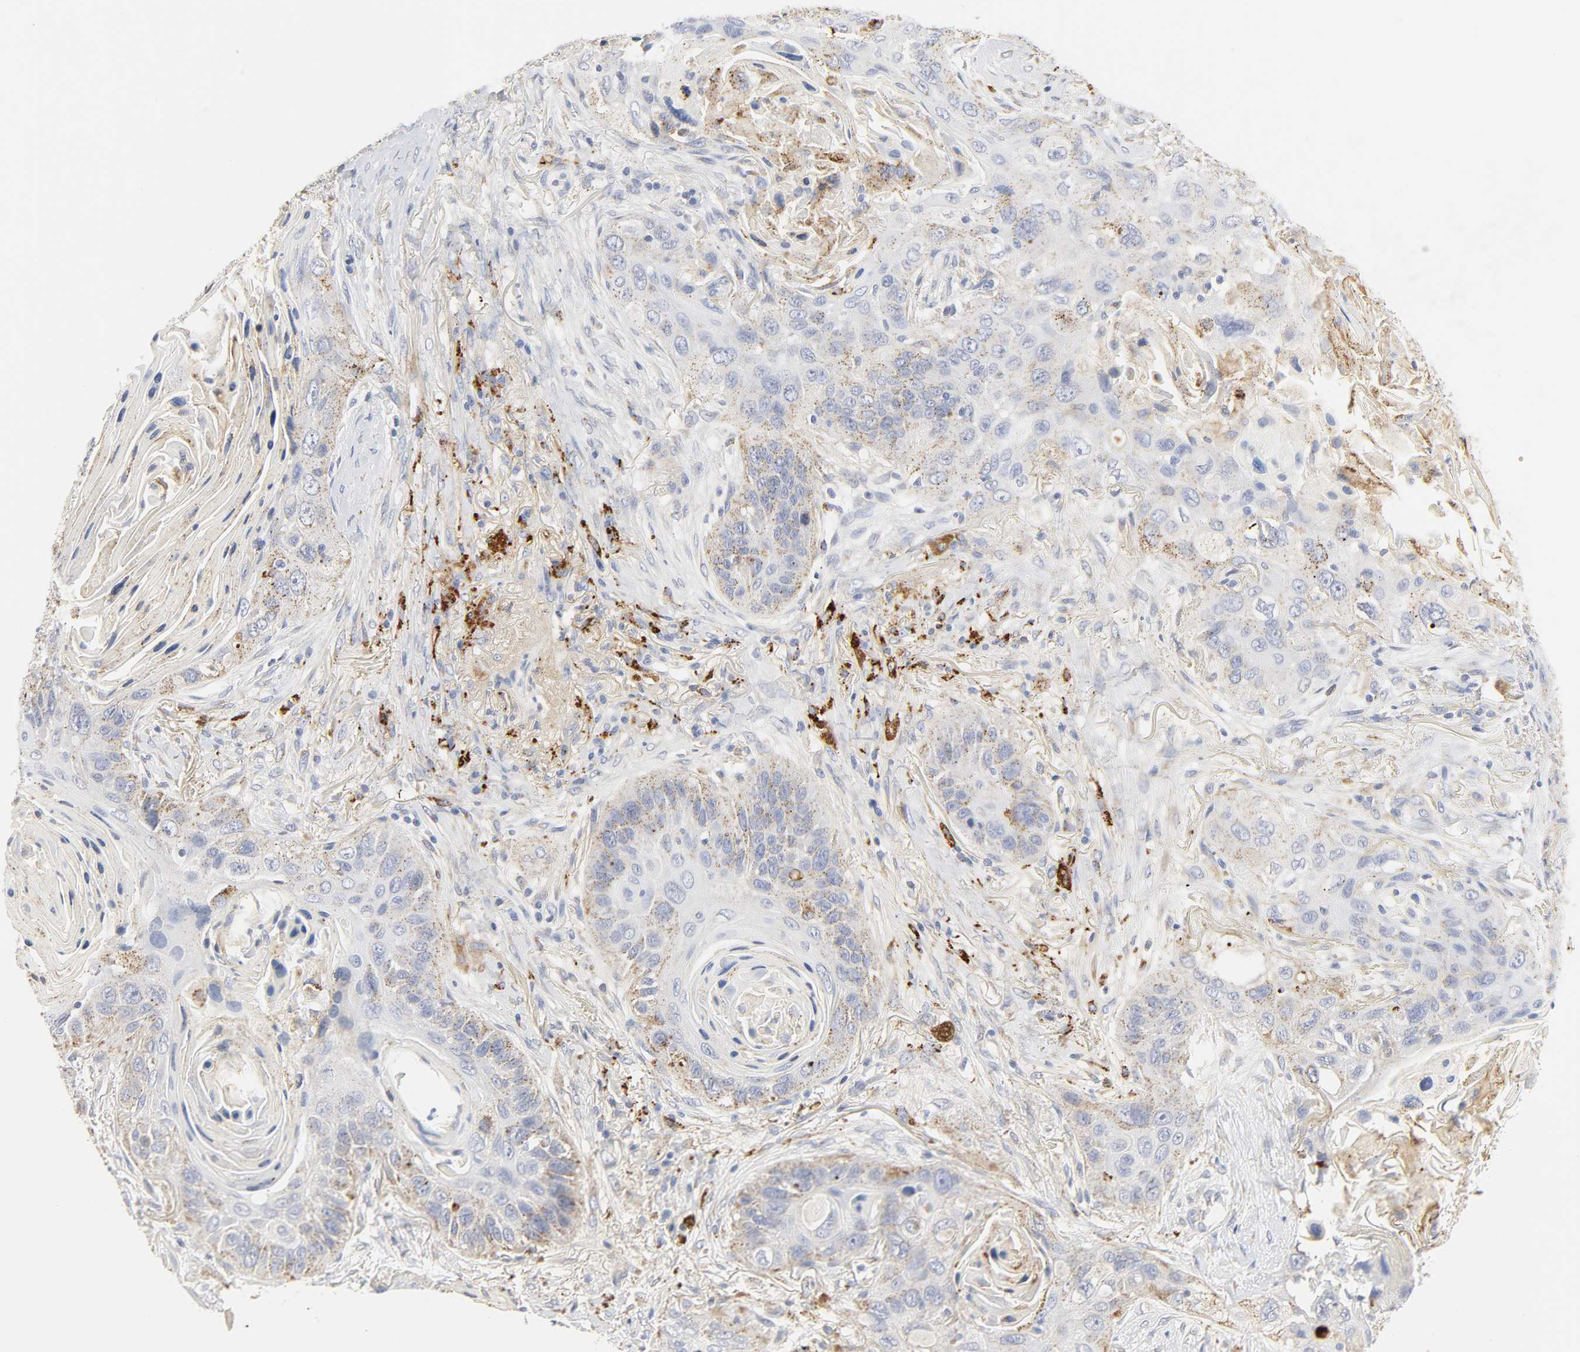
{"staining": {"intensity": "weak", "quantity": "25%-75%", "location": "cytoplasmic/membranous"}, "tissue": "lung cancer", "cell_type": "Tumor cells", "image_type": "cancer", "snomed": [{"axis": "morphology", "description": "Squamous cell carcinoma, NOS"}, {"axis": "topography", "description": "Lung"}], "caption": "A histopathology image of lung cancer stained for a protein reveals weak cytoplasmic/membranous brown staining in tumor cells.", "gene": "MAGEB17", "patient": {"sex": "female", "age": 67}}